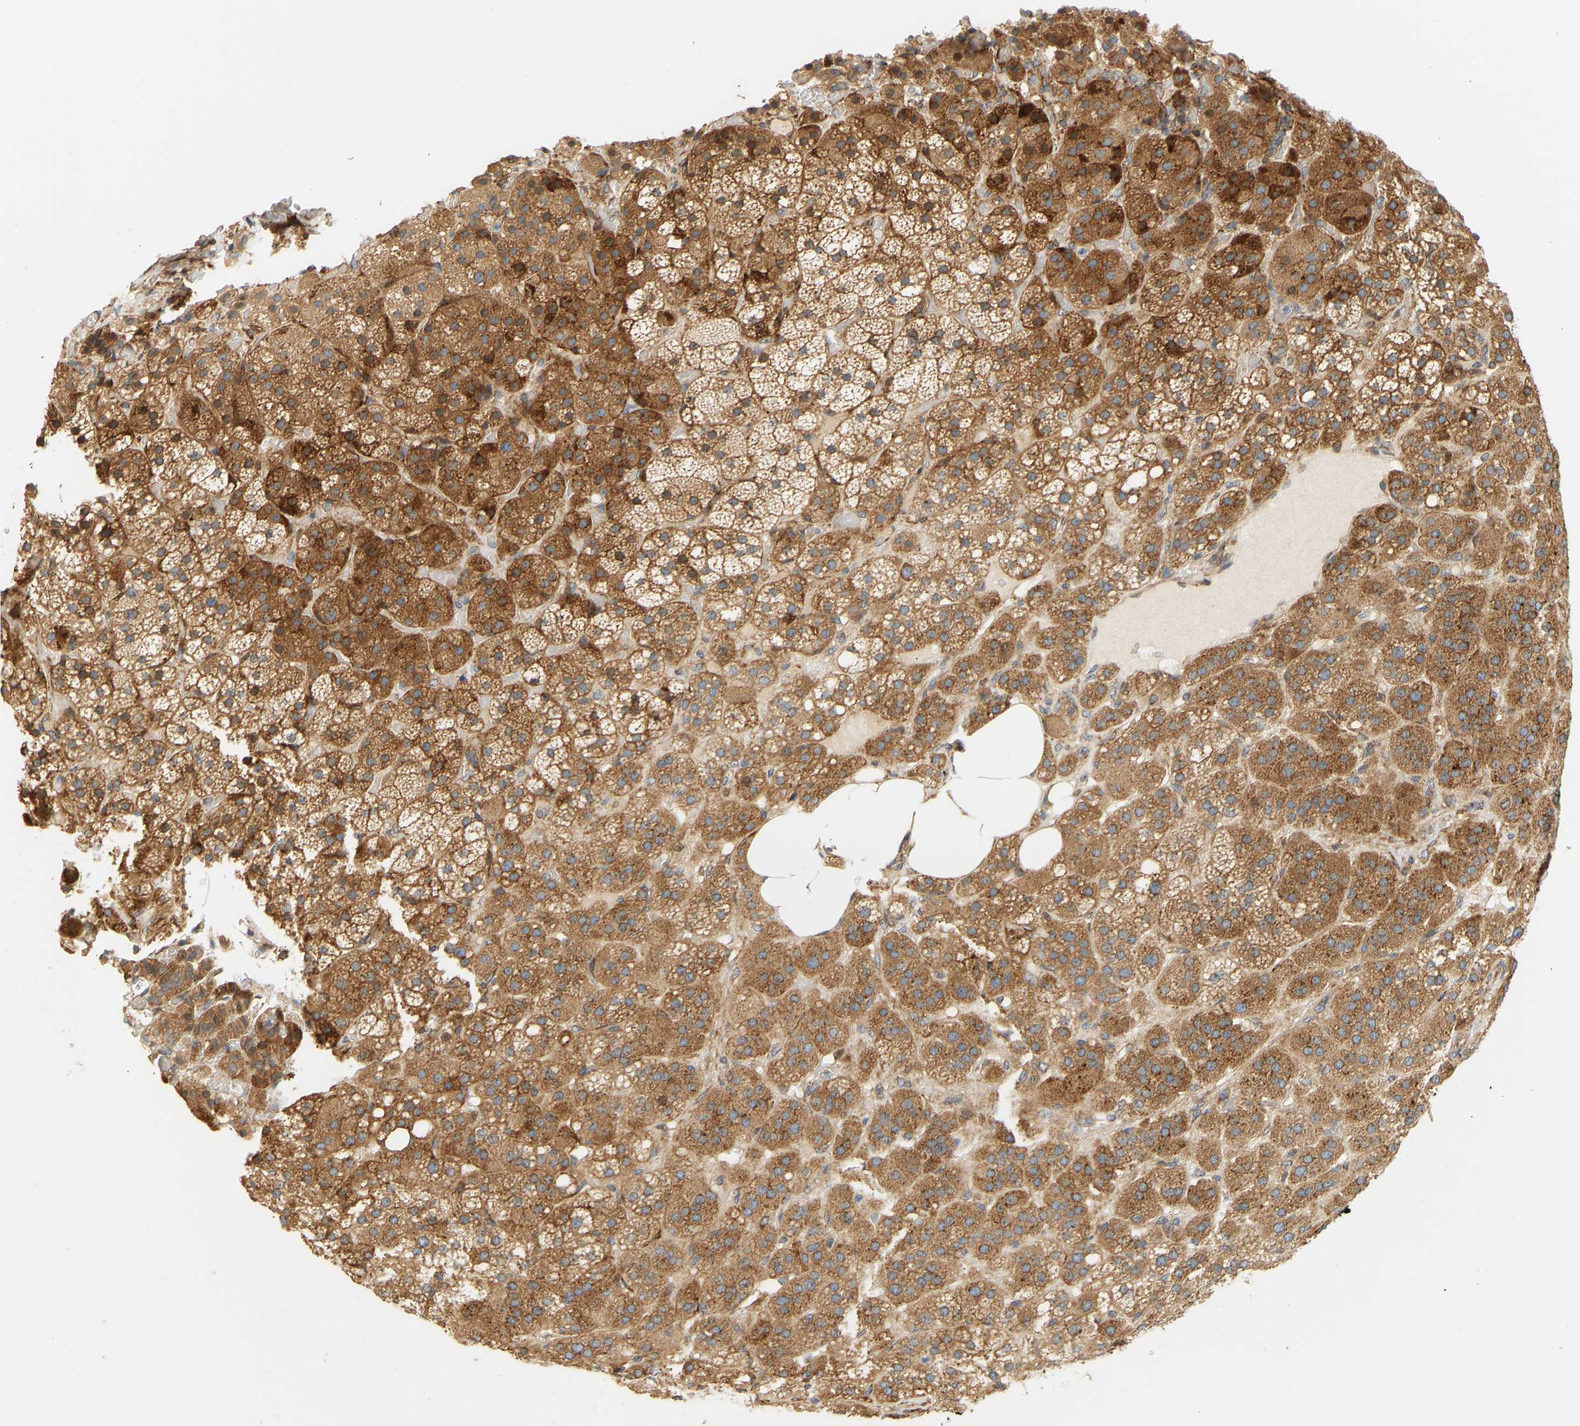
{"staining": {"intensity": "moderate", "quantity": ">75%", "location": "cytoplasmic/membranous"}, "tissue": "adrenal gland", "cell_type": "Glandular cells", "image_type": "normal", "snomed": [{"axis": "morphology", "description": "Normal tissue, NOS"}, {"axis": "topography", "description": "Adrenal gland"}], "caption": "Protein staining exhibits moderate cytoplasmic/membranous expression in approximately >75% of glandular cells in unremarkable adrenal gland. Using DAB (3,3'-diaminobenzidine) (brown) and hematoxylin (blue) stains, captured at high magnification using brightfield microscopy.", "gene": "RPS14", "patient": {"sex": "female", "age": 59}}